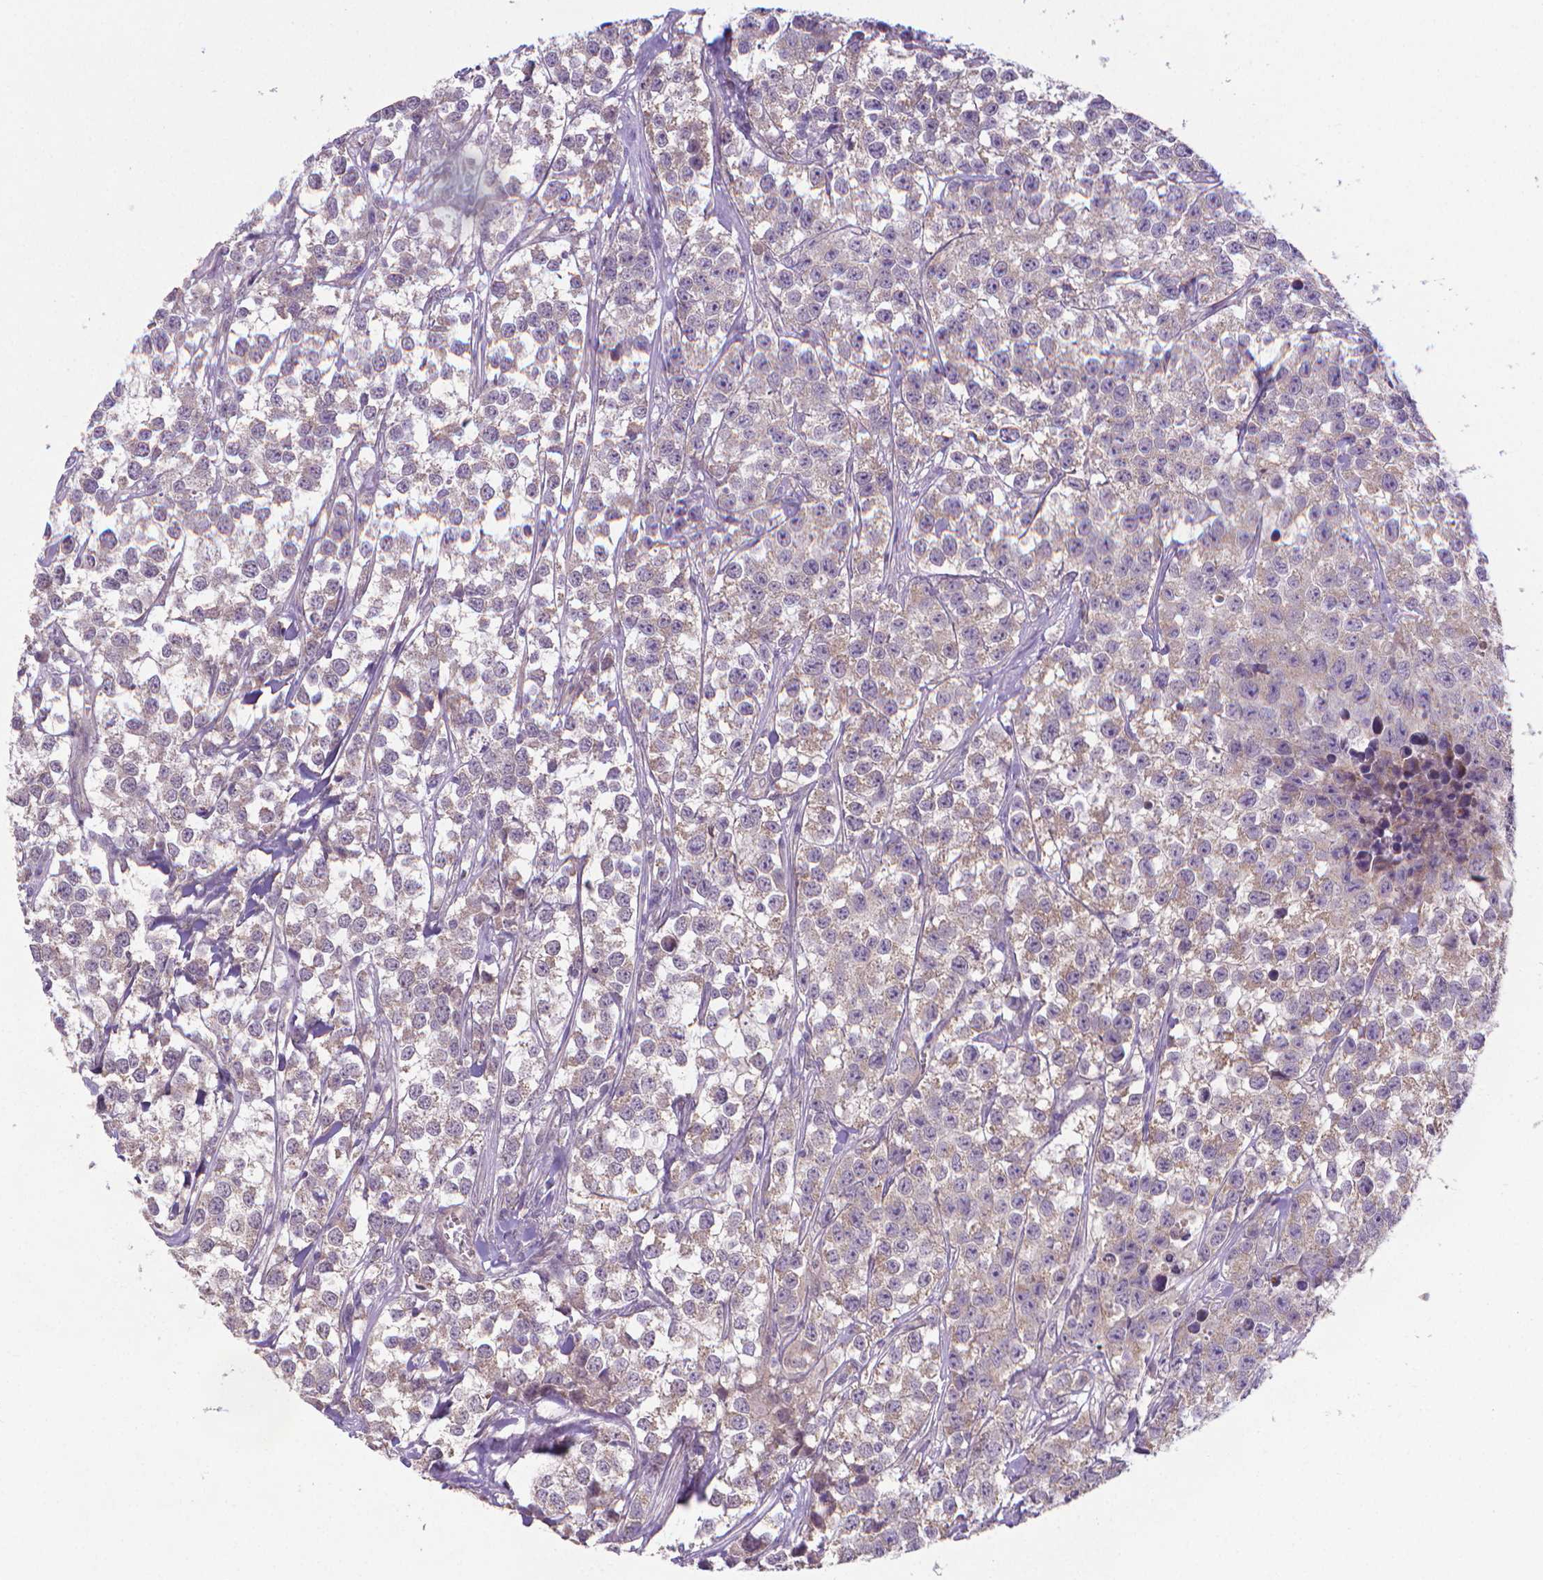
{"staining": {"intensity": "weak", "quantity": "25%-75%", "location": "cytoplasmic/membranous"}, "tissue": "testis cancer", "cell_type": "Tumor cells", "image_type": "cancer", "snomed": [{"axis": "morphology", "description": "Seminoma, NOS"}, {"axis": "topography", "description": "Testis"}], "caption": "Human testis cancer (seminoma) stained with a brown dye demonstrates weak cytoplasmic/membranous positive positivity in approximately 25%-75% of tumor cells.", "gene": "GPR63", "patient": {"sex": "male", "age": 59}}